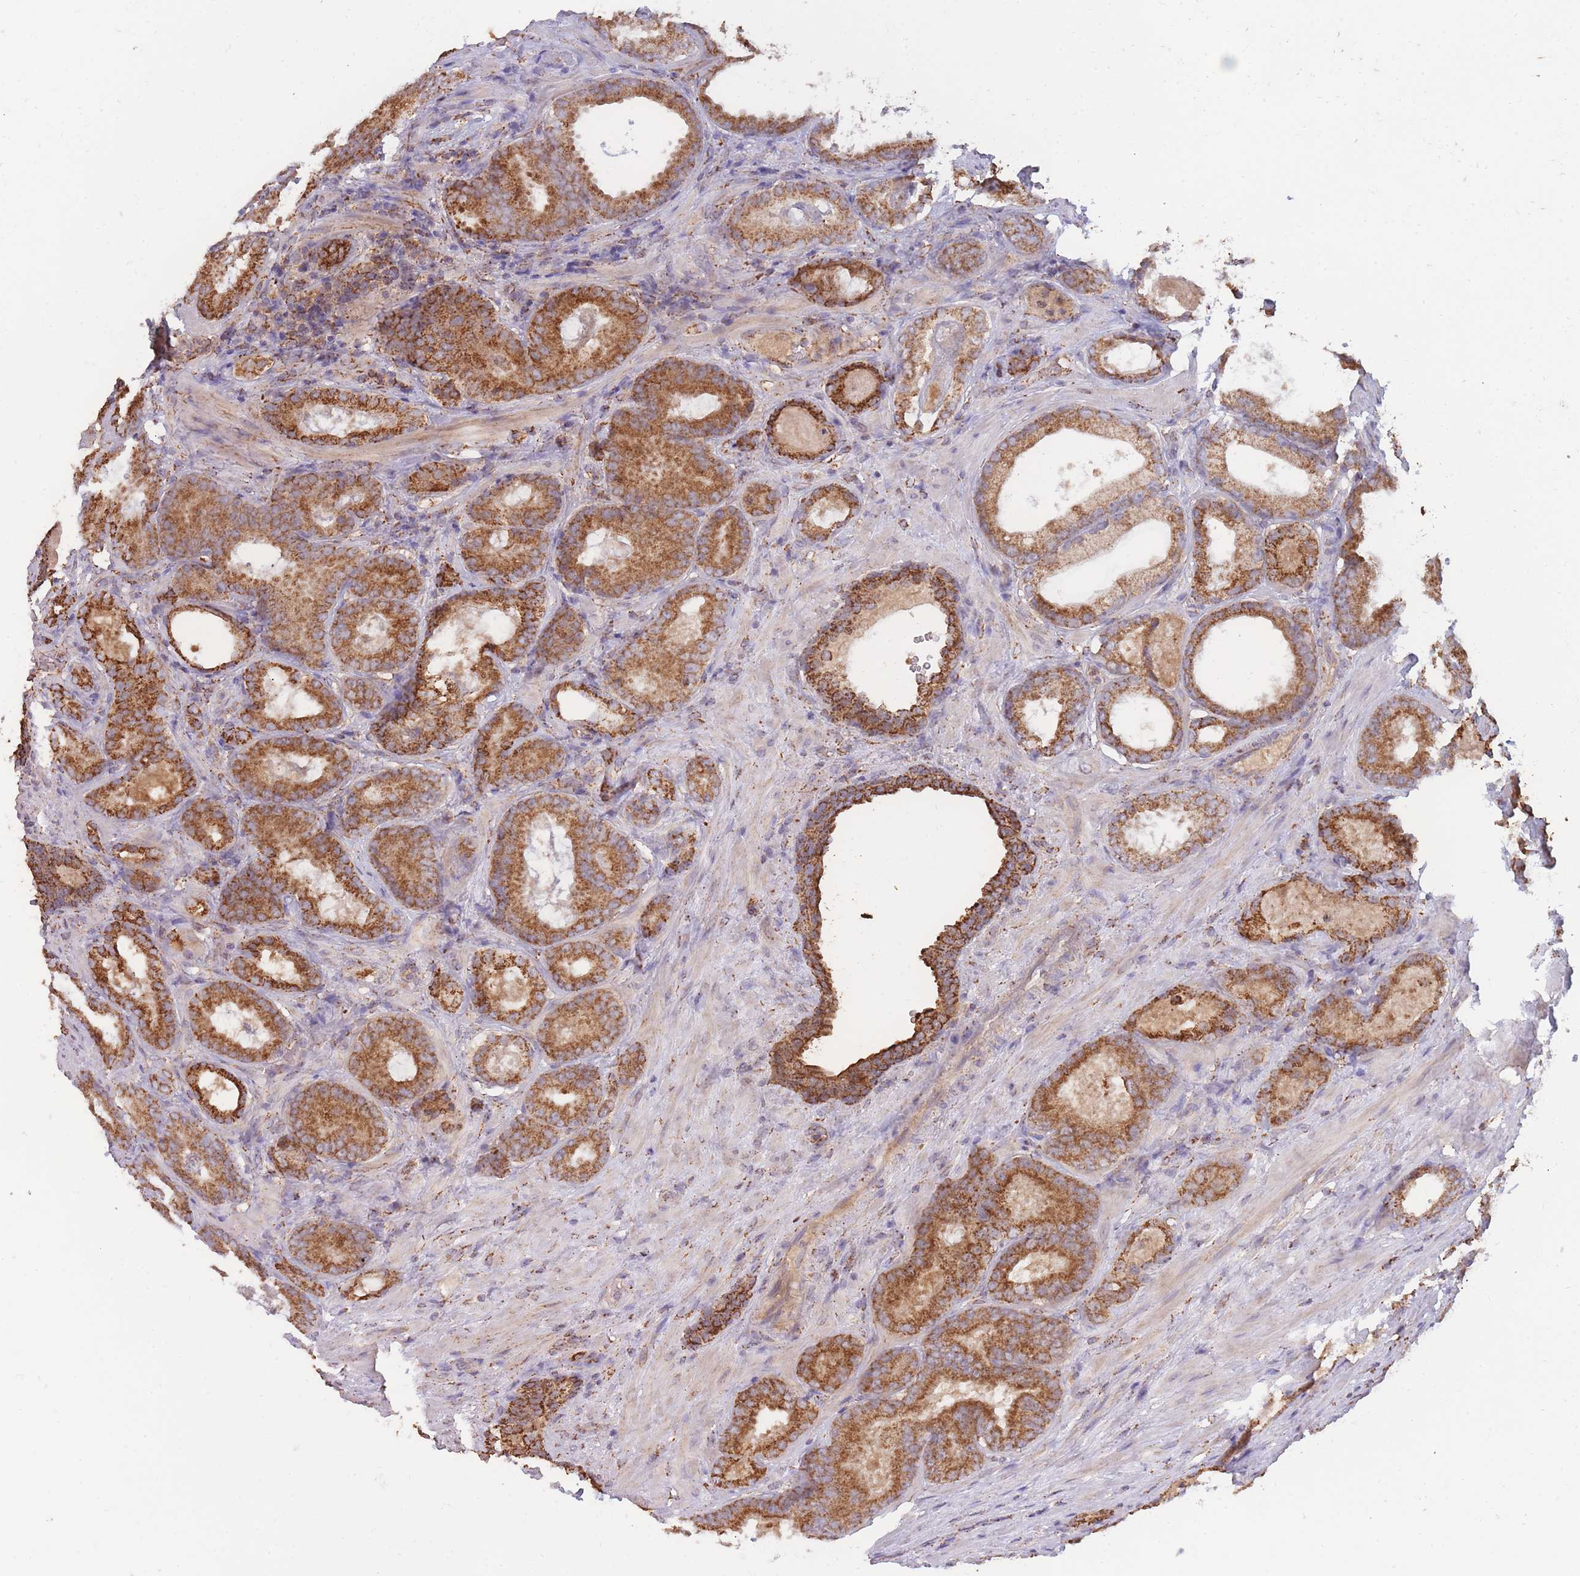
{"staining": {"intensity": "strong", "quantity": ">75%", "location": "cytoplasmic/membranous"}, "tissue": "prostate cancer", "cell_type": "Tumor cells", "image_type": "cancer", "snomed": [{"axis": "morphology", "description": "Adenocarcinoma, High grade"}, {"axis": "topography", "description": "Prostate"}], "caption": "Prostate cancer (adenocarcinoma (high-grade)) tissue demonstrates strong cytoplasmic/membranous positivity in about >75% of tumor cells", "gene": "MRPL17", "patient": {"sex": "male", "age": 66}}